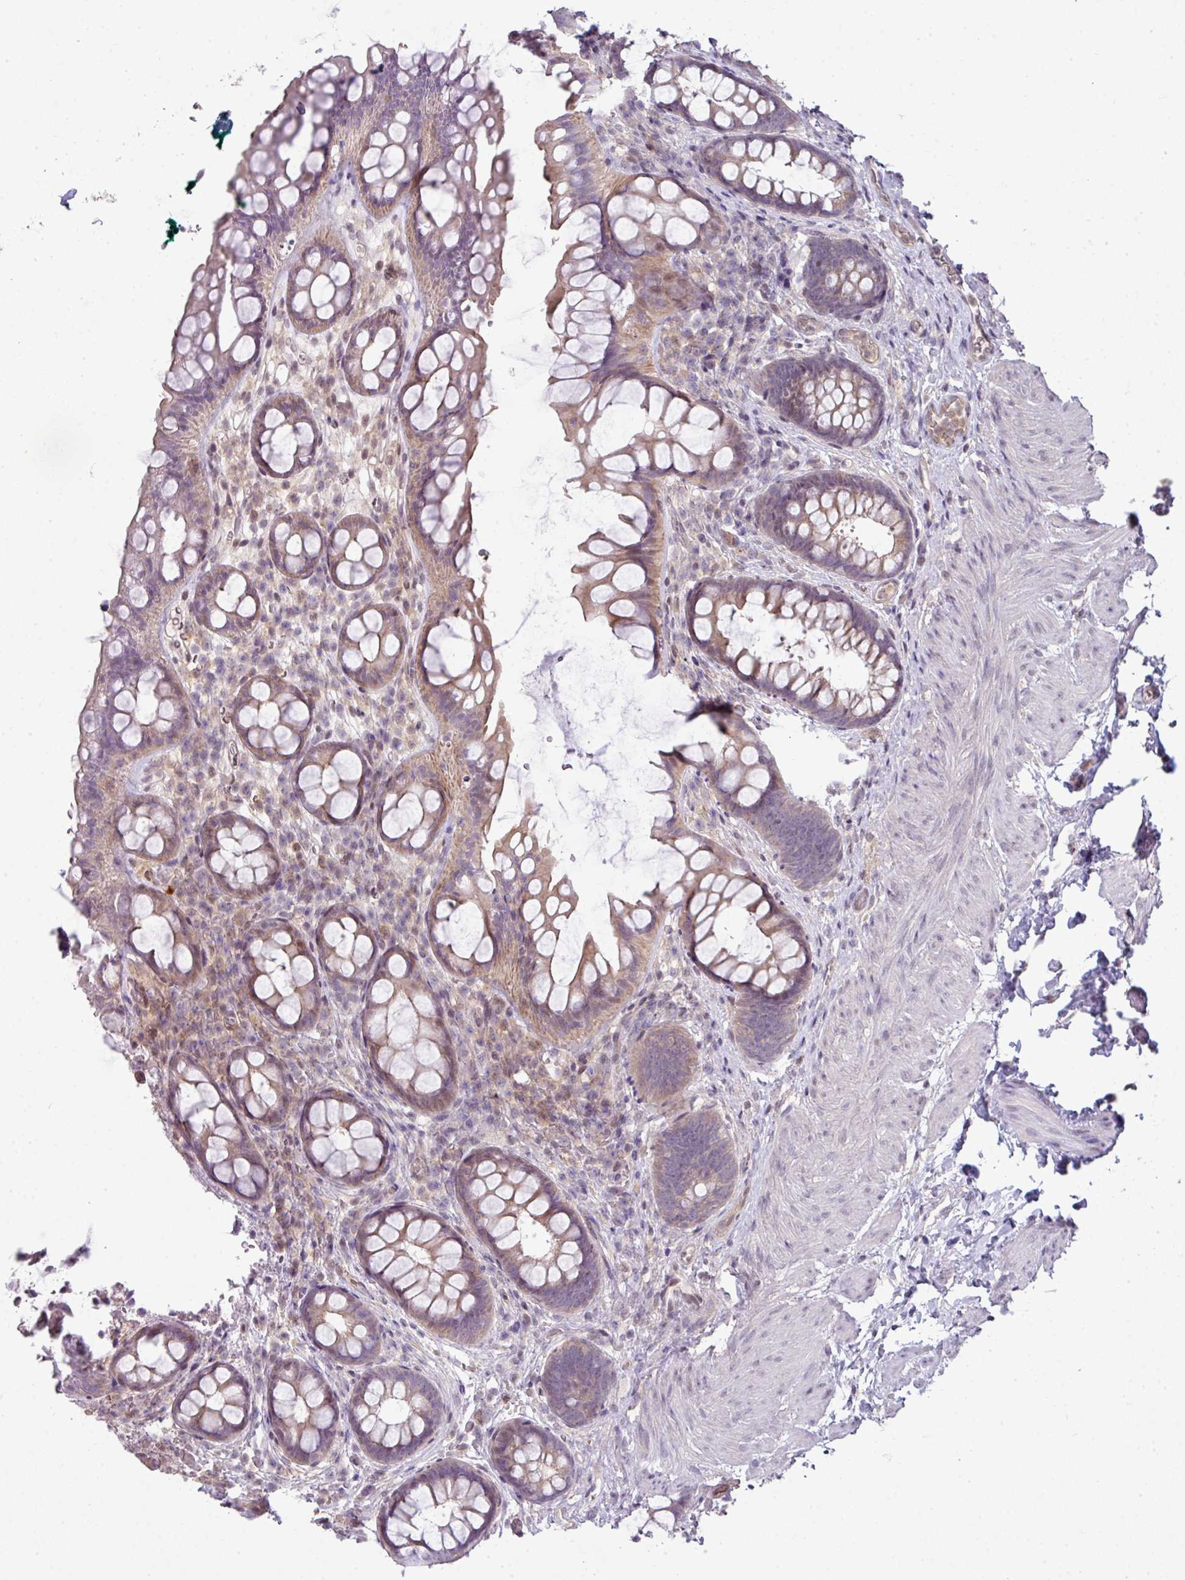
{"staining": {"intensity": "weak", "quantity": ">75%", "location": "cytoplasmic/membranous"}, "tissue": "rectum", "cell_type": "Glandular cells", "image_type": "normal", "snomed": [{"axis": "morphology", "description": "Normal tissue, NOS"}, {"axis": "topography", "description": "Rectum"}, {"axis": "topography", "description": "Peripheral nerve tissue"}], "caption": "A brown stain highlights weak cytoplasmic/membranous expression of a protein in glandular cells of normal rectum.", "gene": "STAT5A", "patient": {"sex": "female", "age": 69}}